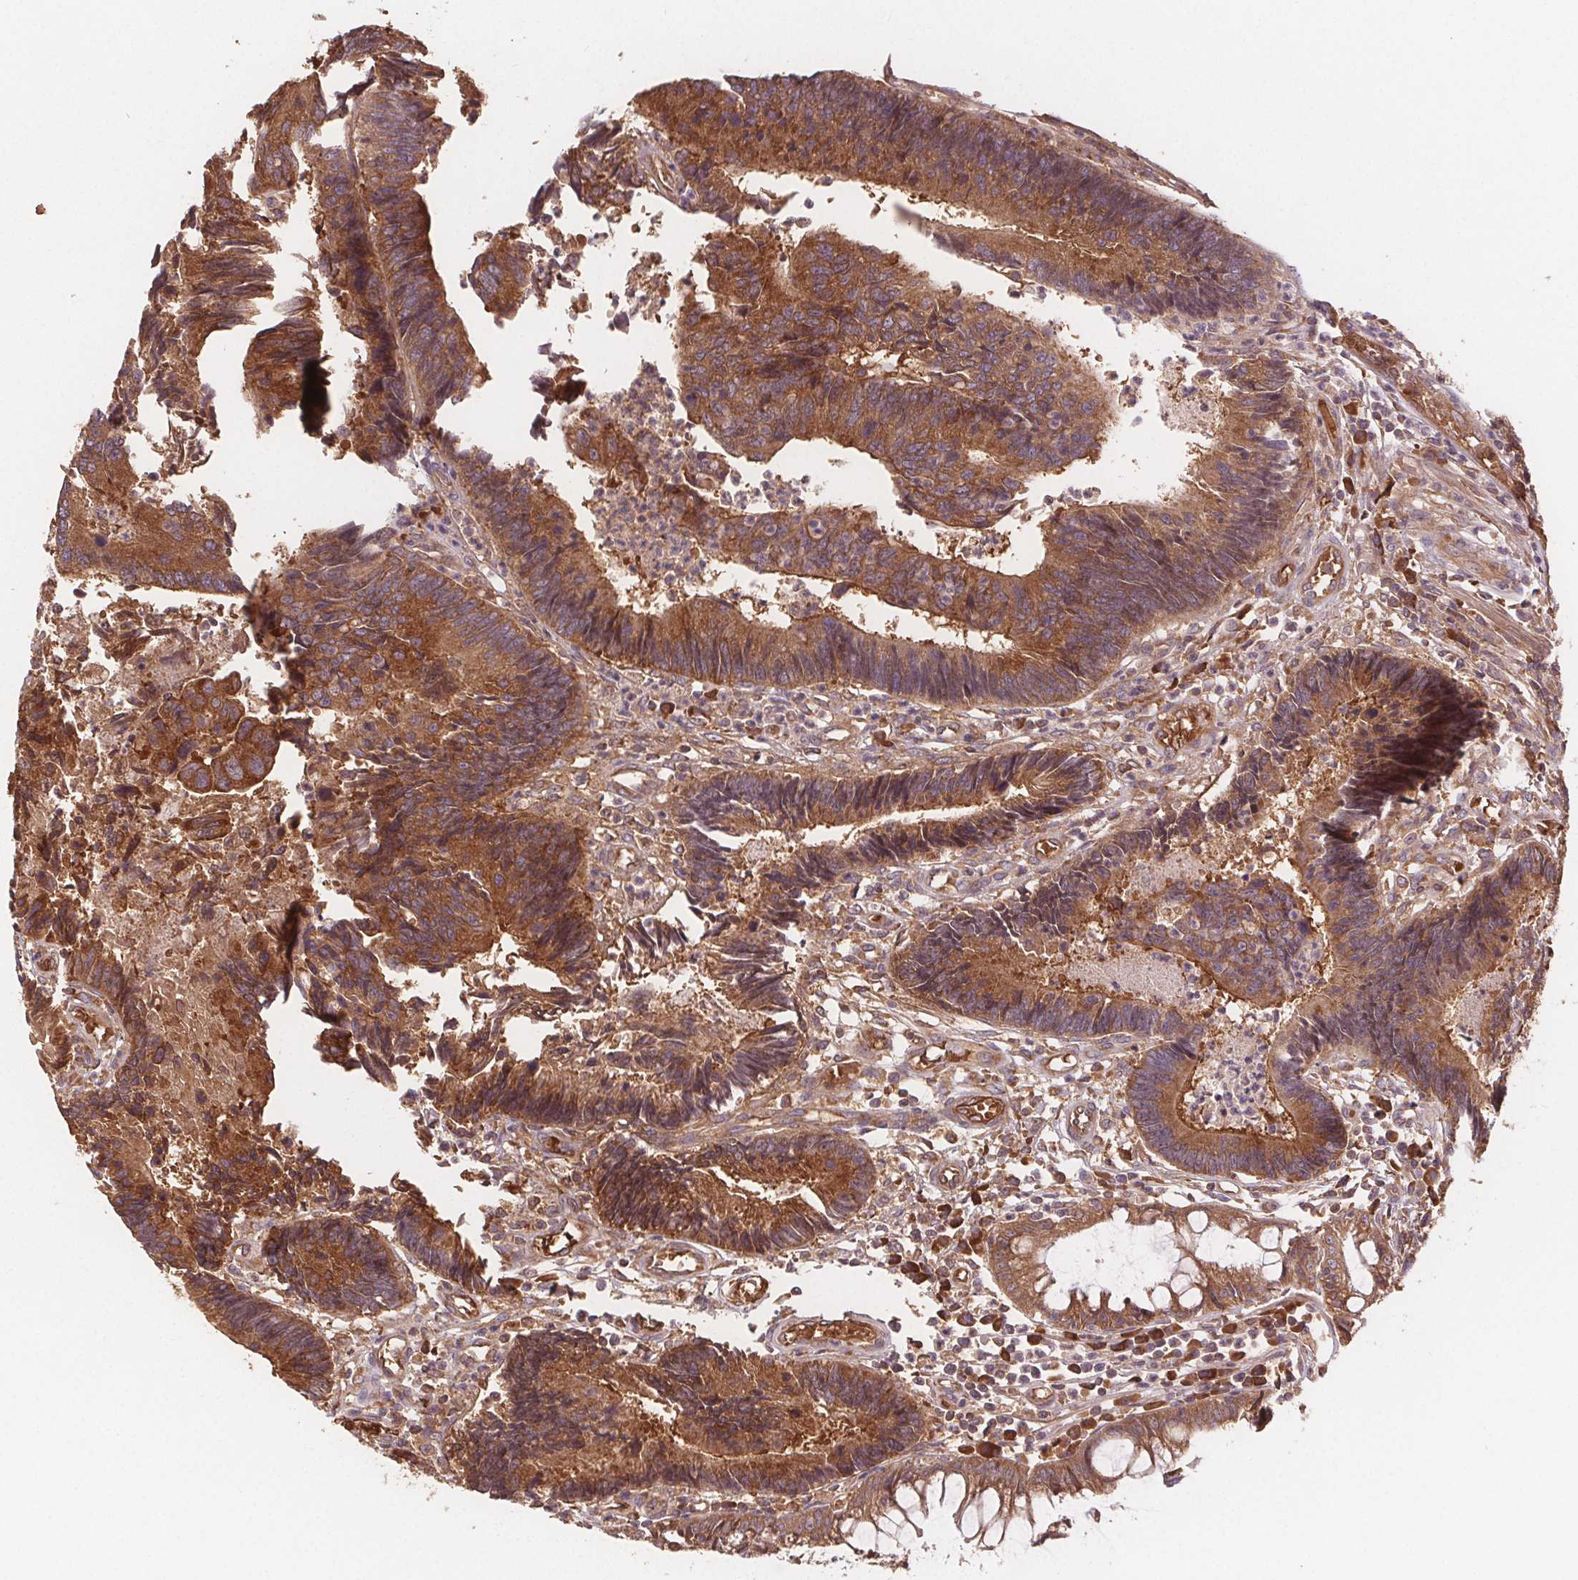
{"staining": {"intensity": "strong", "quantity": ">75%", "location": "cytoplasmic/membranous"}, "tissue": "colorectal cancer", "cell_type": "Tumor cells", "image_type": "cancer", "snomed": [{"axis": "morphology", "description": "Adenocarcinoma, NOS"}, {"axis": "topography", "description": "Colon"}], "caption": "About >75% of tumor cells in colorectal cancer (adenocarcinoma) show strong cytoplasmic/membranous protein staining as visualized by brown immunohistochemical staining.", "gene": "EIF3D", "patient": {"sex": "female", "age": 67}}